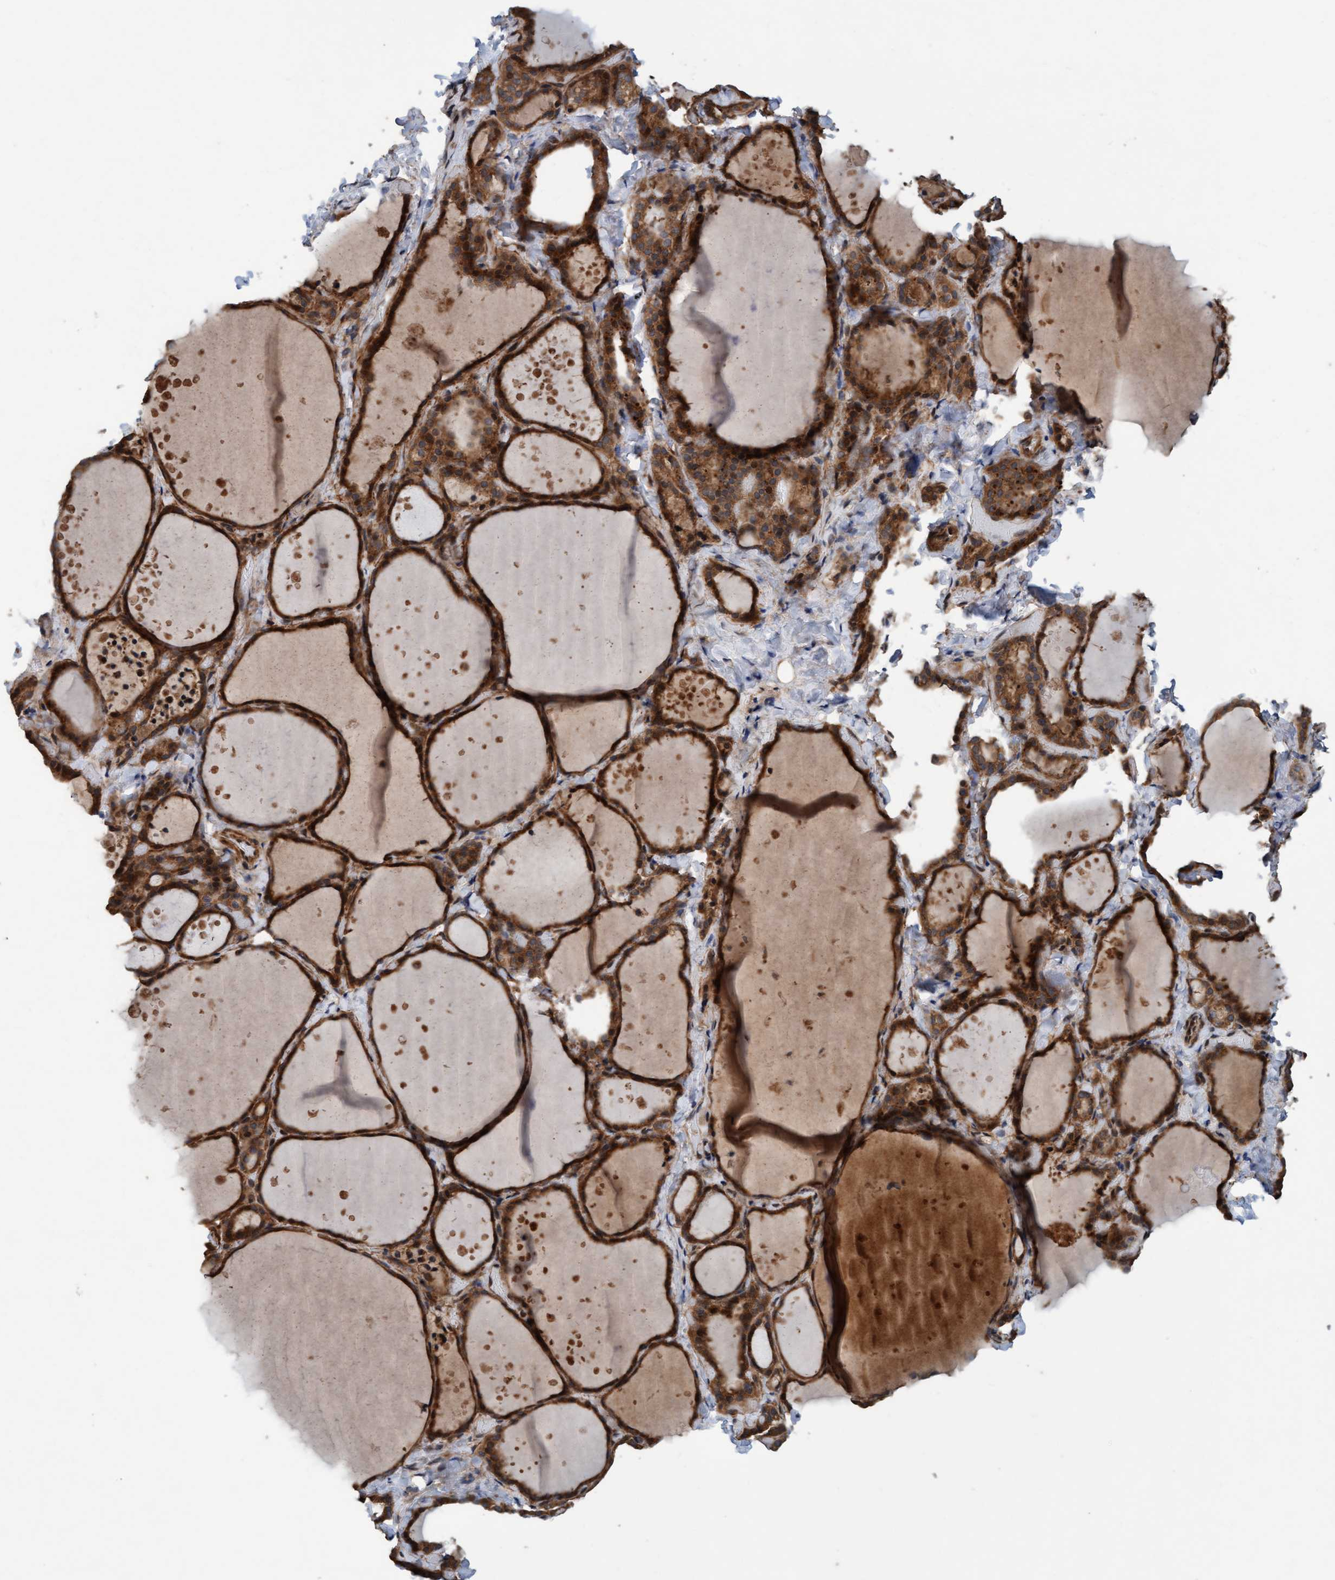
{"staining": {"intensity": "strong", "quantity": ">75%", "location": "cytoplasmic/membranous"}, "tissue": "thyroid gland", "cell_type": "Glandular cells", "image_type": "normal", "snomed": [{"axis": "morphology", "description": "Normal tissue, NOS"}, {"axis": "topography", "description": "Thyroid gland"}], "caption": "Immunohistochemistry (IHC) staining of unremarkable thyroid gland, which displays high levels of strong cytoplasmic/membranous staining in about >75% of glandular cells indicating strong cytoplasmic/membranous protein expression. The staining was performed using DAB (3,3'-diaminobenzidine) (brown) for protein detection and nuclei were counterstained in hematoxylin (blue).", "gene": "MLXIP", "patient": {"sex": "female", "age": 44}}